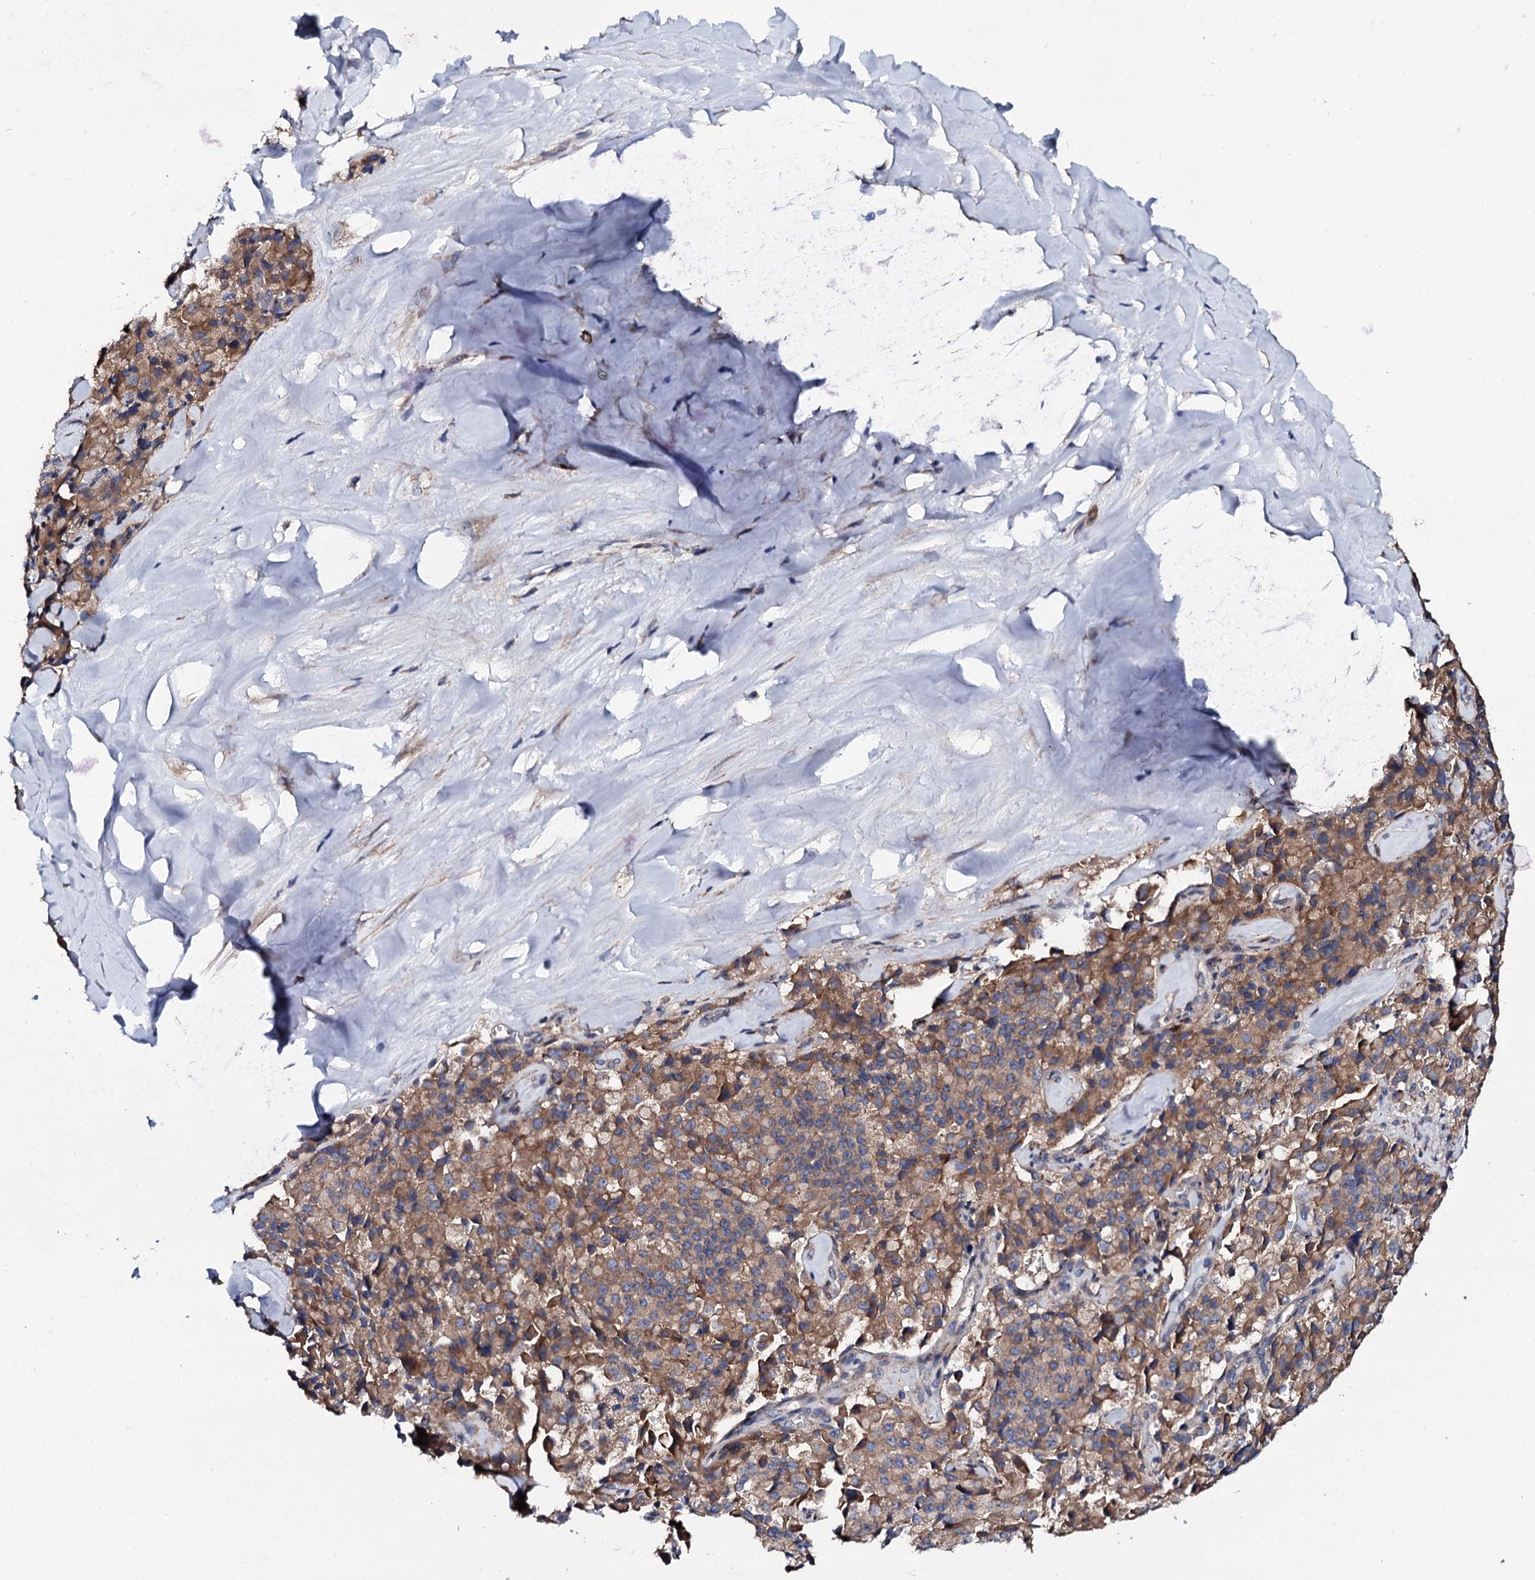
{"staining": {"intensity": "moderate", "quantity": ">75%", "location": "cytoplasmic/membranous"}, "tissue": "pancreatic cancer", "cell_type": "Tumor cells", "image_type": "cancer", "snomed": [{"axis": "morphology", "description": "Adenocarcinoma, NOS"}, {"axis": "topography", "description": "Pancreas"}], "caption": "This photomicrograph displays pancreatic cancer (adenocarcinoma) stained with immunohistochemistry to label a protein in brown. The cytoplasmic/membranous of tumor cells show moderate positivity for the protein. Nuclei are counter-stained blue.", "gene": "LIPT2", "patient": {"sex": "male", "age": 65}}